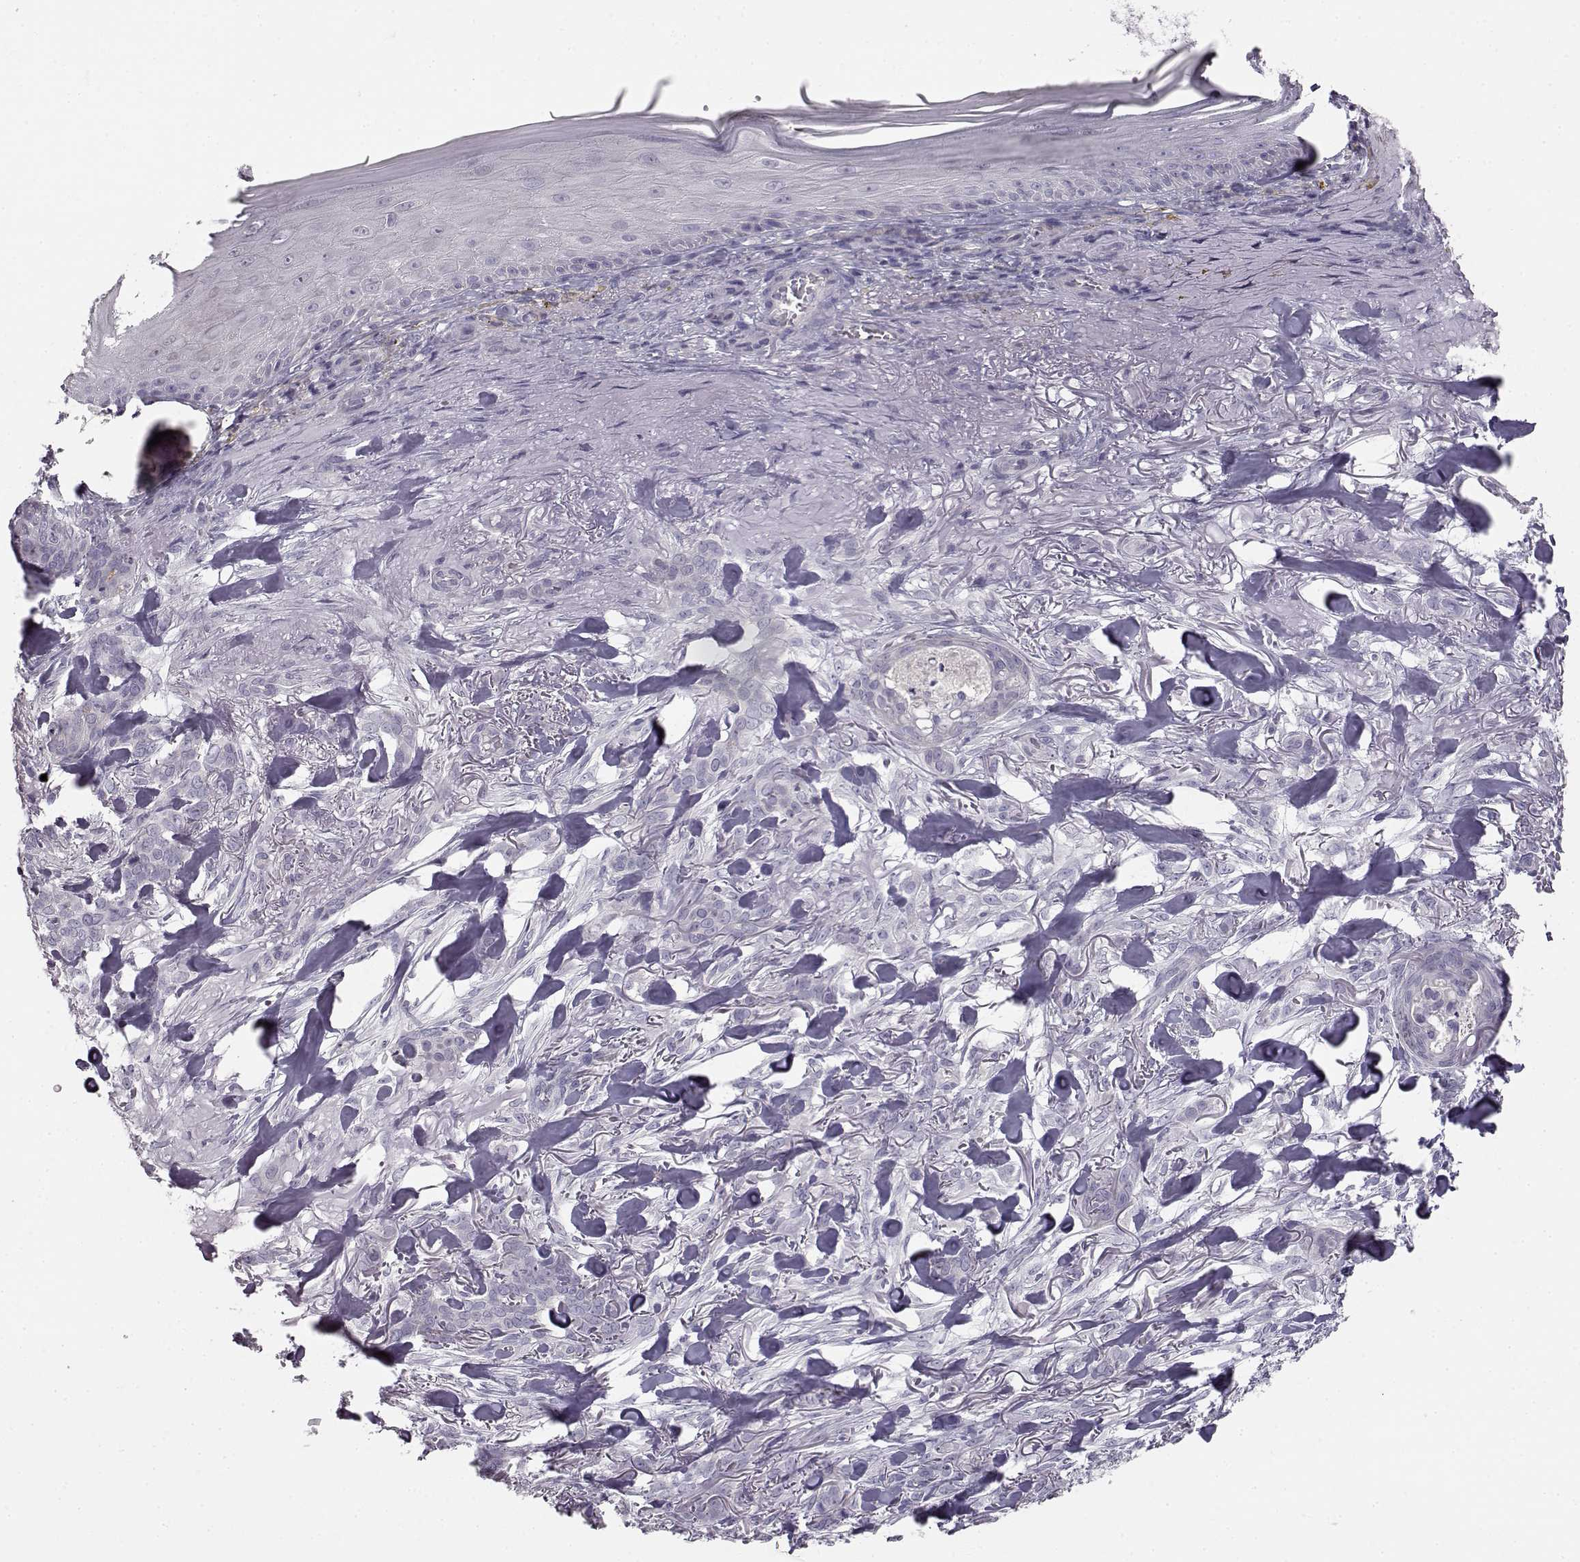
{"staining": {"intensity": "negative", "quantity": "none", "location": "none"}, "tissue": "skin cancer", "cell_type": "Tumor cells", "image_type": "cancer", "snomed": [{"axis": "morphology", "description": "Basal cell carcinoma"}, {"axis": "topography", "description": "Skin"}], "caption": "Skin basal cell carcinoma was stained to show a protein in brown. There is no significant positivity in tumor cells.", "gene": "MYCBPAP", "patient": {"sex": "female", "age": 61}}